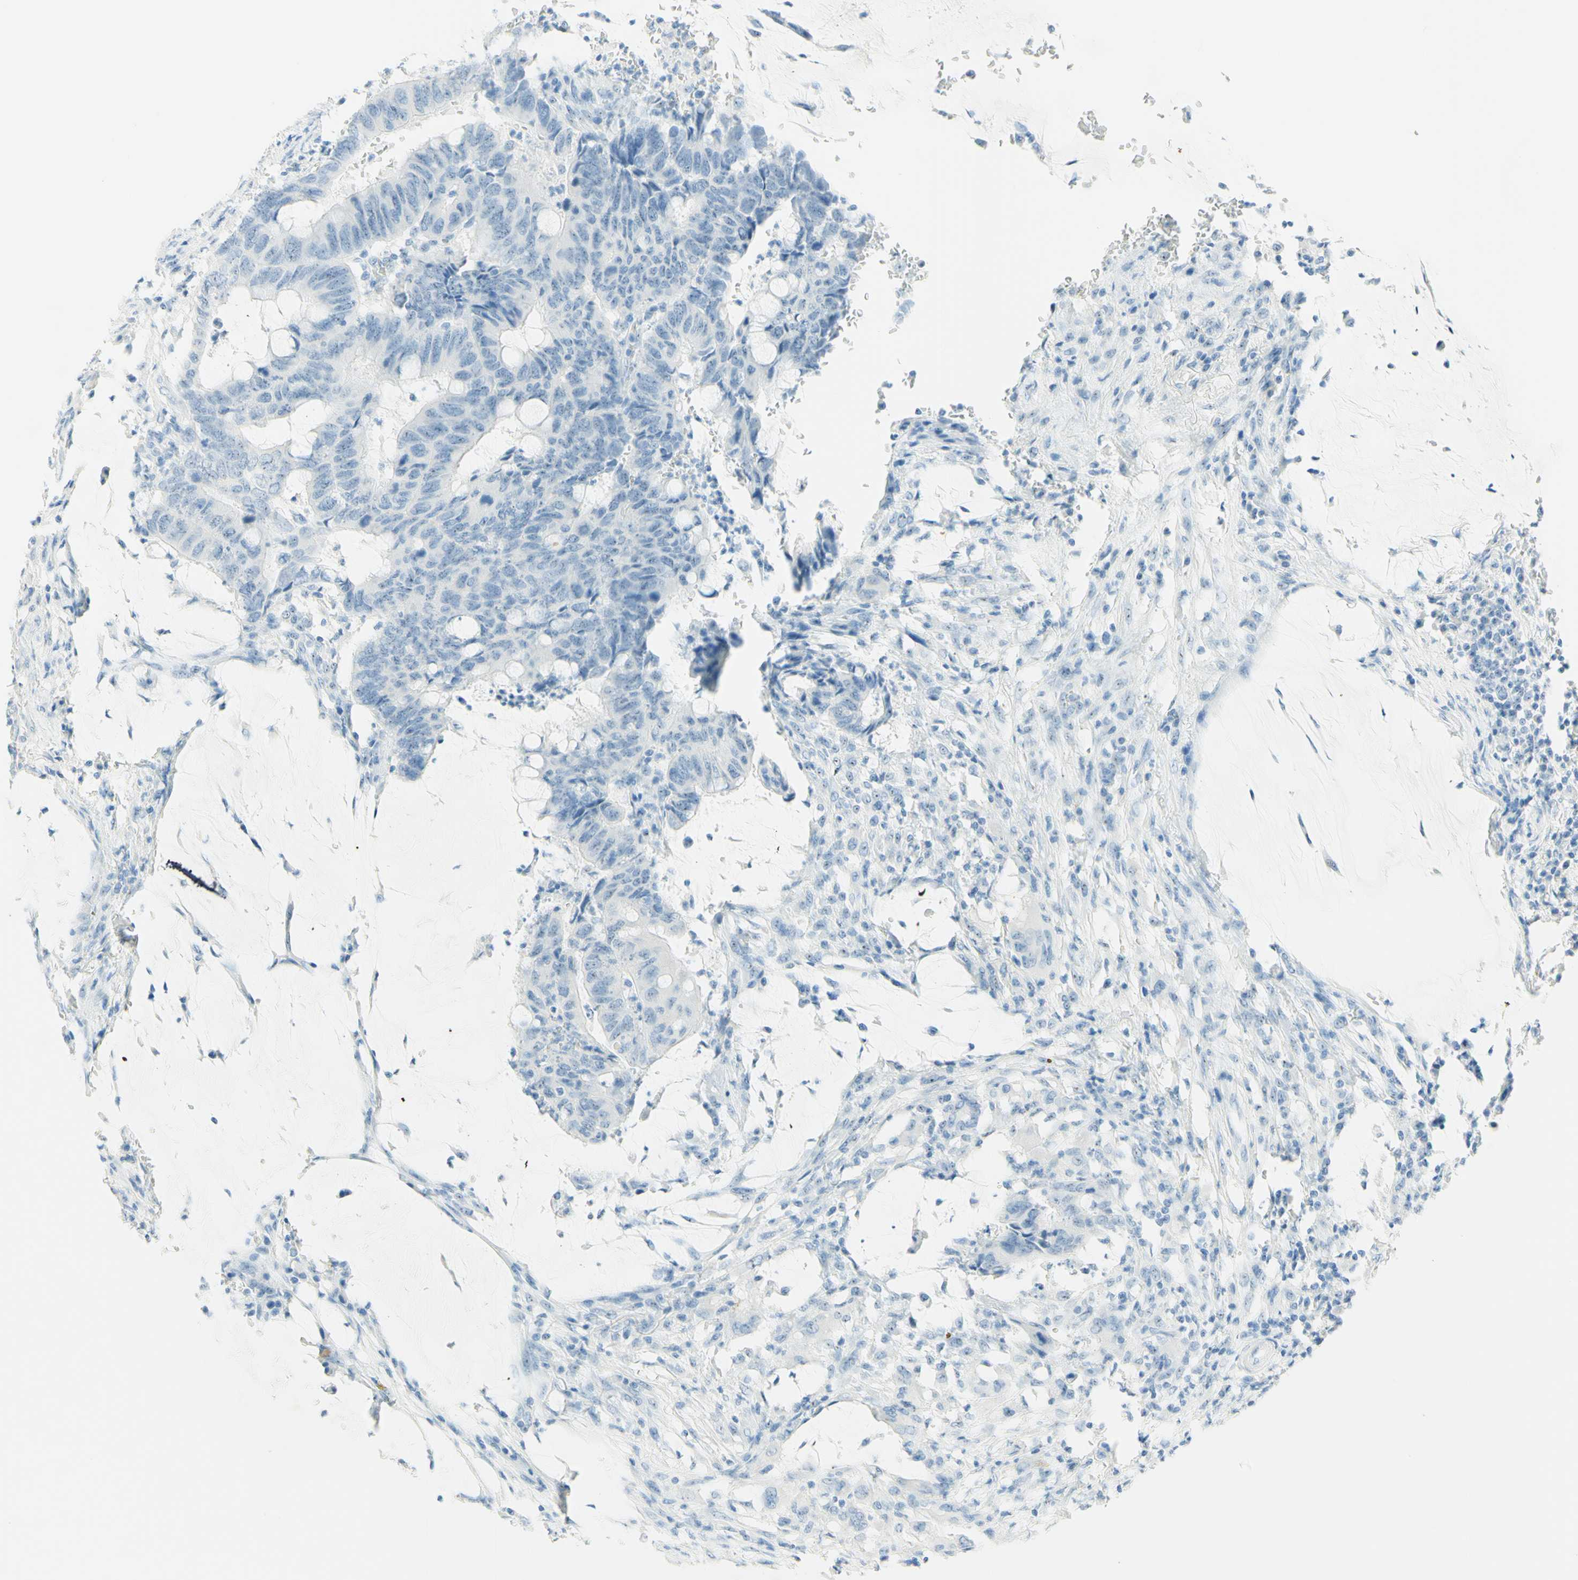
{"staining": {"intensity": "weak", "quantity": "25%-75%", "location": "nuclear"}, "tissue": "colorectal cancer", "cell_type": "Tumor cells", "image_type": "cancer", "snomed": [{"axis": "morphology", "description": "Normal tissue, NOS"}, {"axis": "morphology", "description": "Adenocarcinoma, NOS"}, {"axis": "topography", "description": "Rectum"}, {"axis": "topography", "description": "Peripheral nerve tissue"}], "caption": "Human colorectal cancer stained with a brown dye exhibits weak nuclear positive staining in about 25%-75% of tumor cells.", "gene": "FMR1NB", "patient": {"sex": "male", "age": 92}}